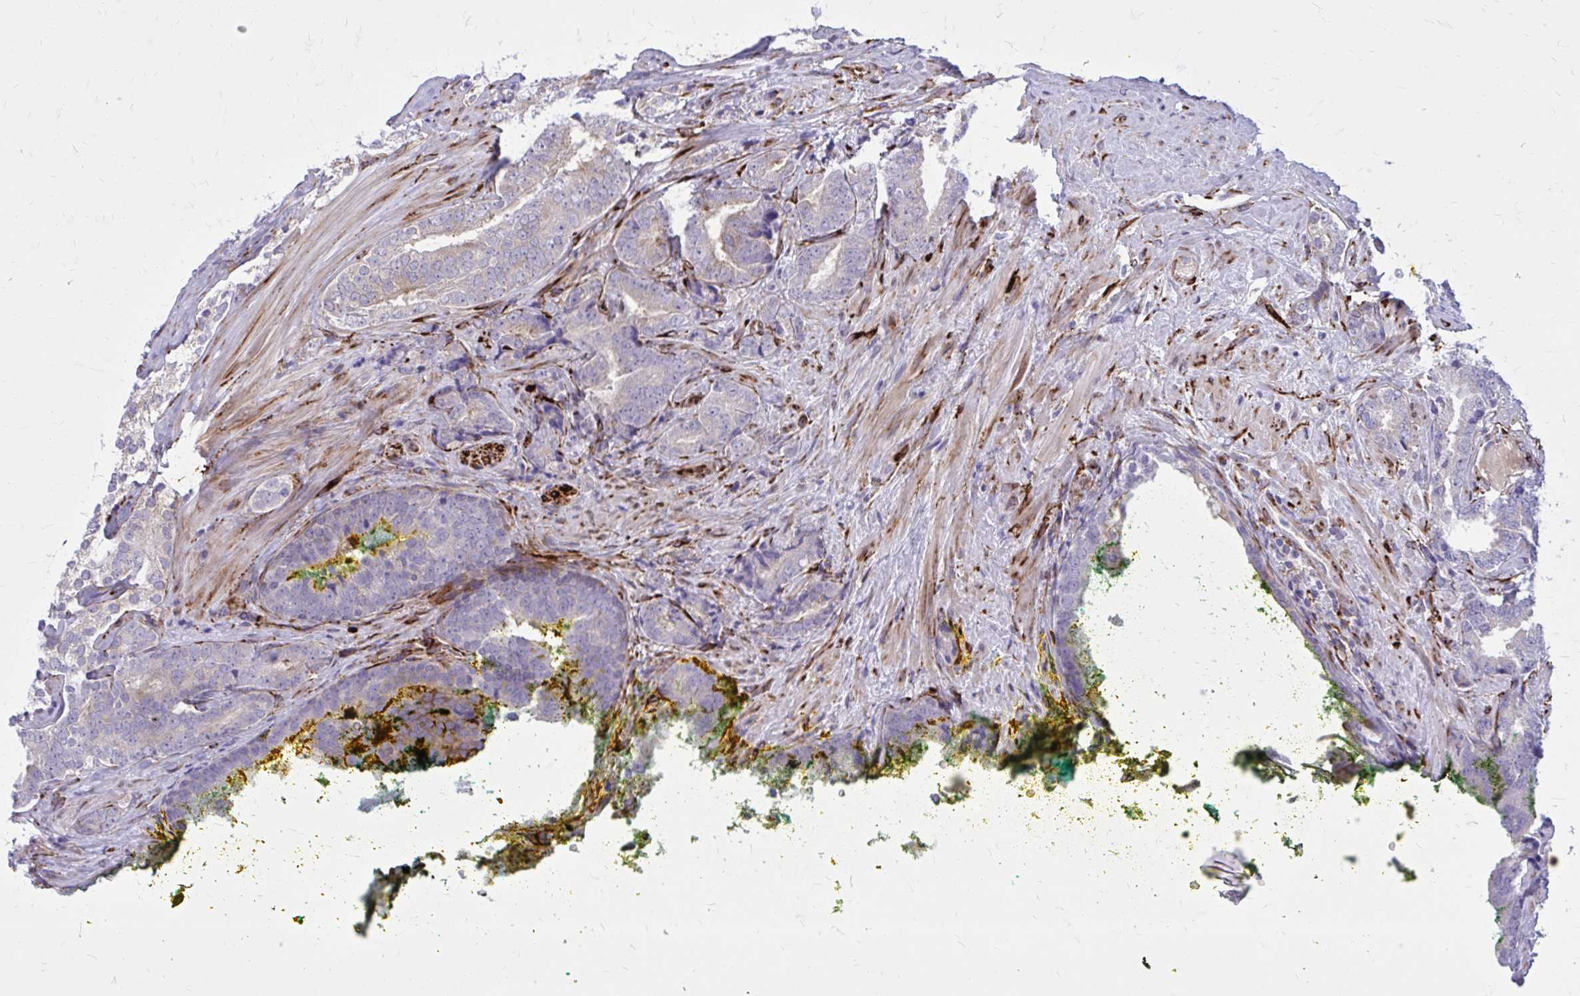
{"staining": {"intensity": "negative", "quantity": "none", "location": "none"}, "tissue": "prostate cancer", "cell_type": "Tumor cells", "image_type": "cancer", "snomed": [{"axis": "morphology", "description": "Adenocarcinoma, High grade"}, {"axis": "topography", "description": "Prostate"}], "caption": "Tumor cells are negative for protein expression in human prostate cancer.", "gene": "BEND5", "patient": {"sex": "male", "age": 72}}